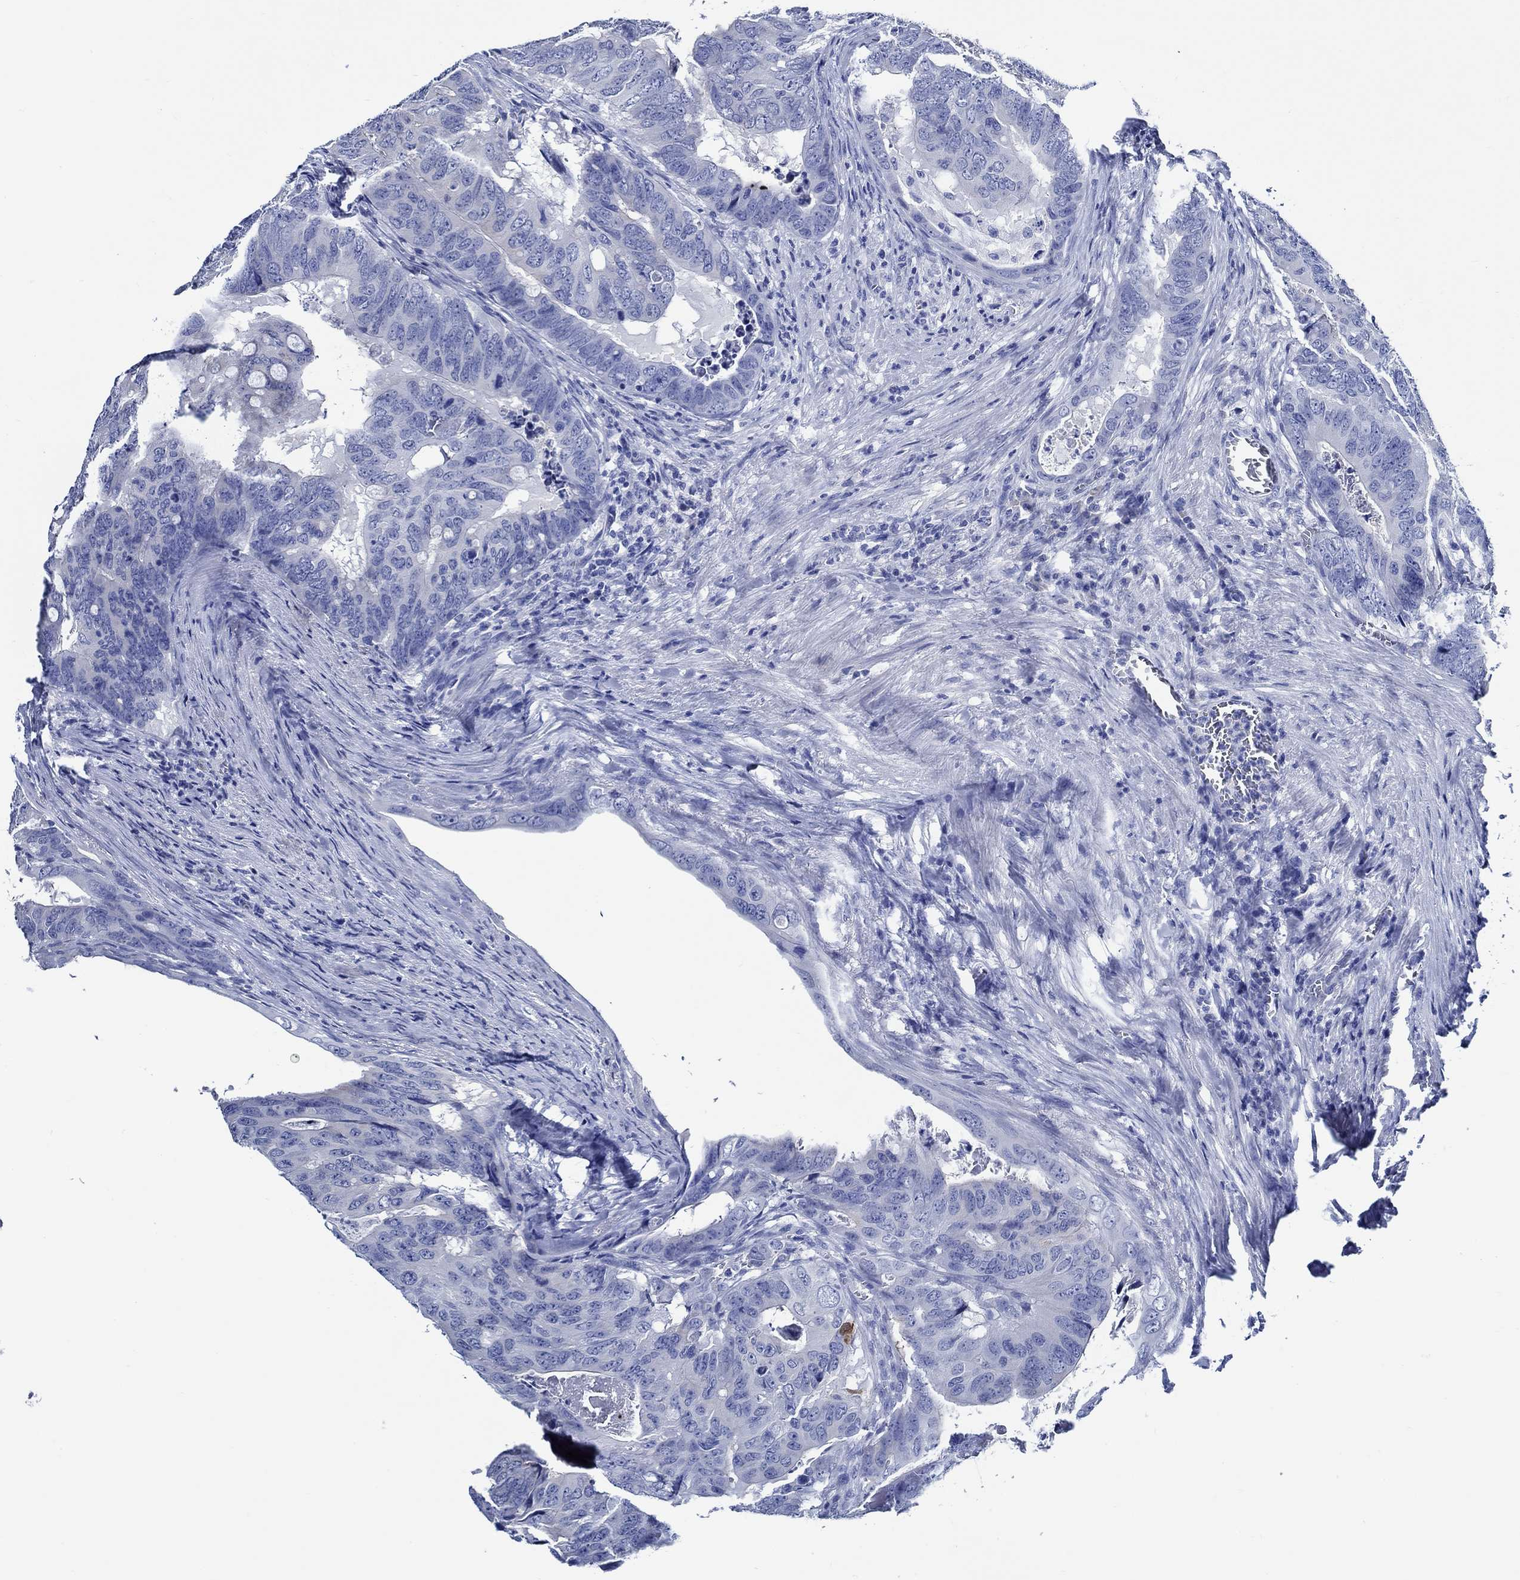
{"staining": {"intensity": "negative", "quantity": "none", "location": "none"}, "tissue": "colorectal cancer", "cell_type": "Tumor cells", "image_type": "cancer", "snomed": [{"axis": "morphology", "description": "Adenocarcinoma, NOS"}, {"axis": "topography", "description": "Colon"}], "caption": "The photomicrograph demonstrates no staining of tumor cells in colorectal adenocarcinoma.", "gene": "WDR62", "patient": {"sex": "male", "age": 79}}